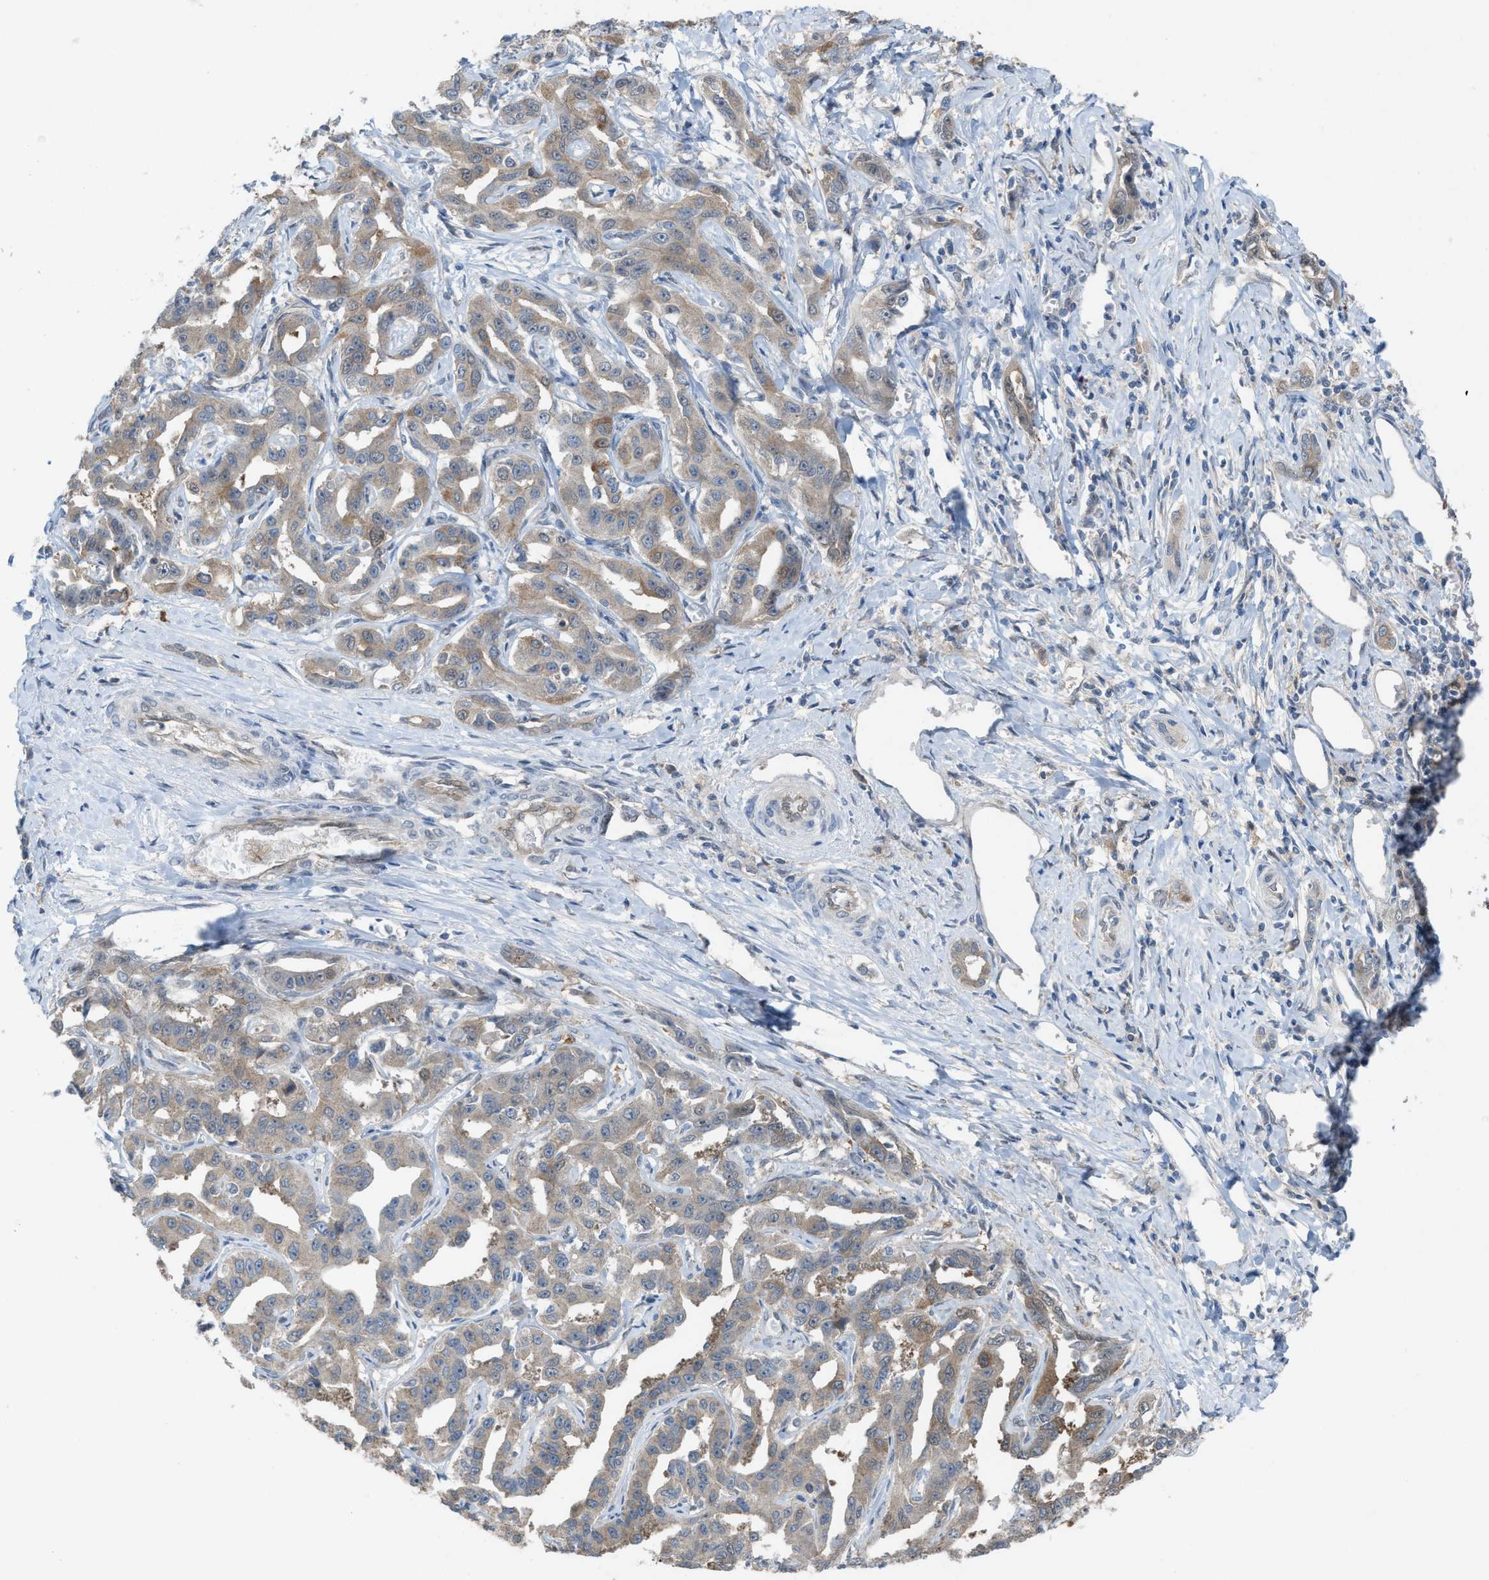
{"staining": {"intensity": "weak", "quantity": "25%-75%", "location": "cytoplasmic/membranous"}, "tissue": "liver cancer", "cell_type": "Tumor cells", "image_type": "cancer", "snomed": [{"axis": "morphology", "description": "Cholangiocarcinoma"}, {"axis": "topography", "description": "Liver"}], "caption": "Brown immunohistochemical staining in liver cancer displays weak cytoplasmic/membranous positivity in approximately 25%-75% of tumor cells.", "gene": "PLAA", "patient": {"sex": "male", "age": 59}}